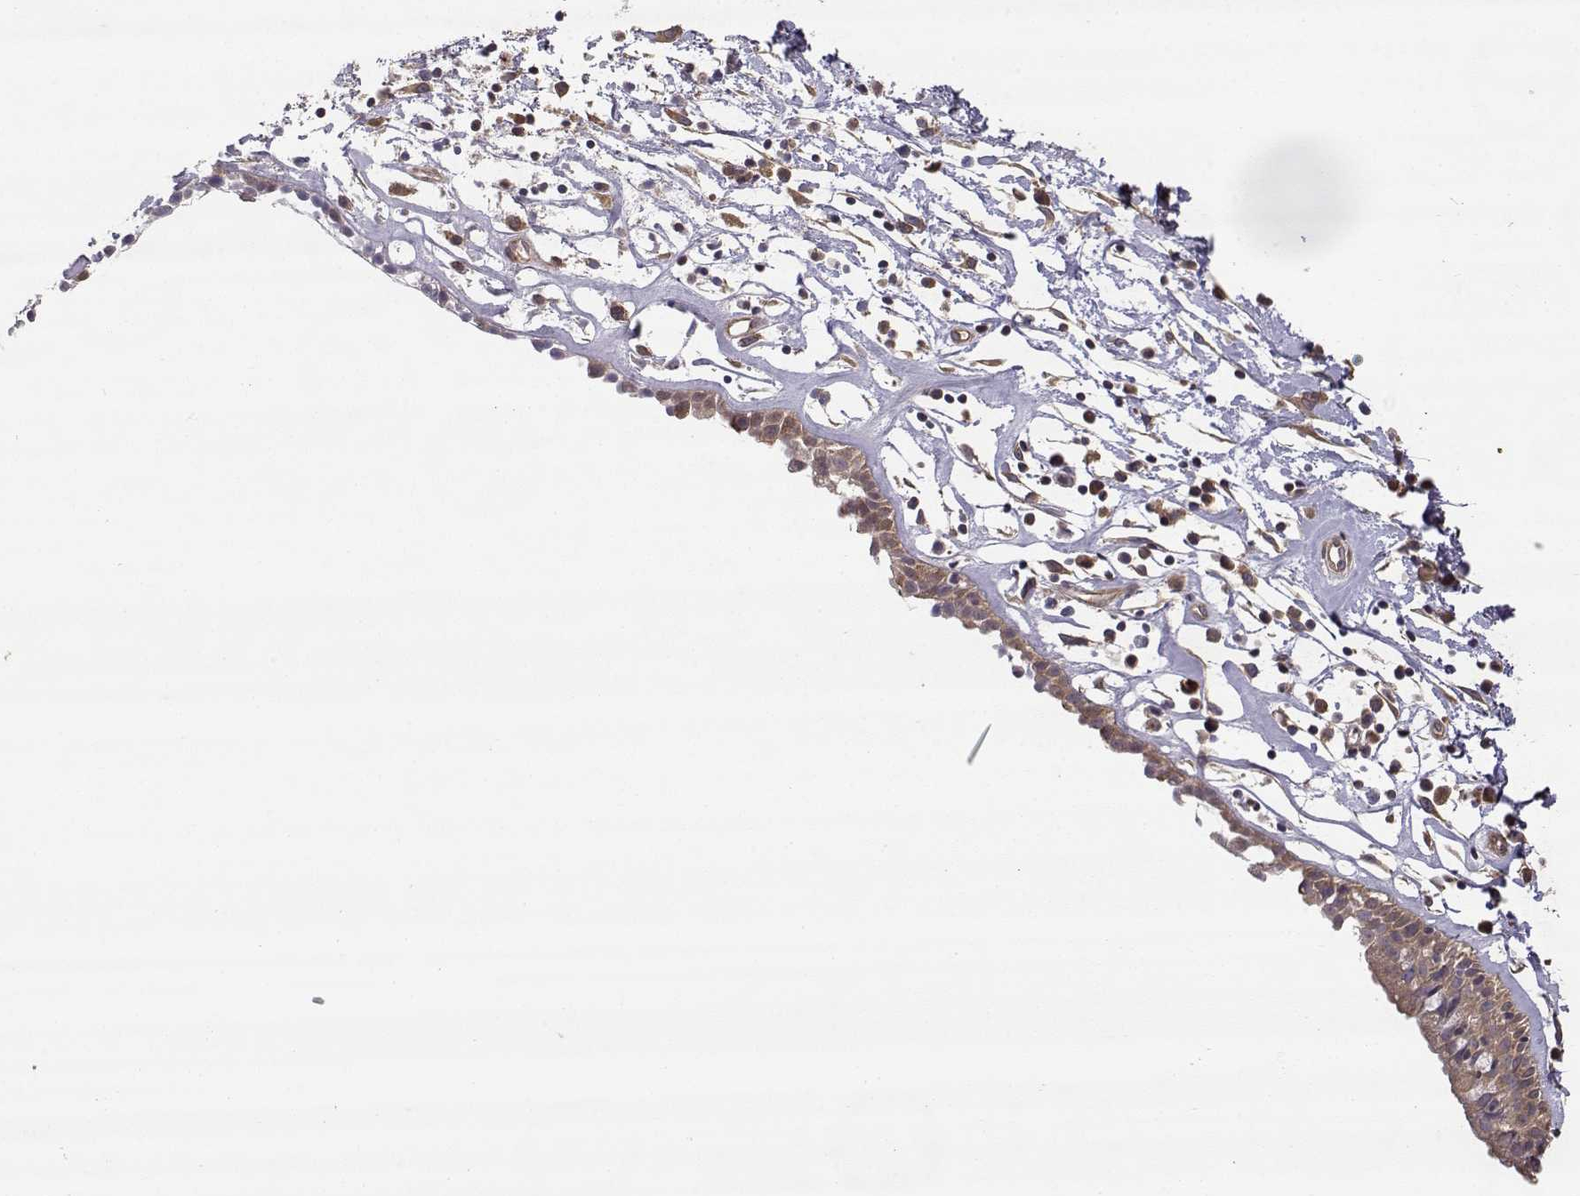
{"staining": {"intensity": "weak", "quantity": ">75%", "location": "cytoplasmic/membranous"}, "tissue": "nasopharynx", "cell_type": "Respiratory epithelial cells", "image_type": "normal", "snomed": [{"axis": "morphology", "description": "Normal tissue, NOS"}, {"axis": "topography", "description": "Nasopharynx"}], "caption": "Normal nasopharynx exhibits weak cytoplasmic/membranous expression in about >75% of respiratory epithelial cells, visualized by immunohistochemistry.", "gene": "CRIM1", "patient": {"sex": "male", "age": 77}}